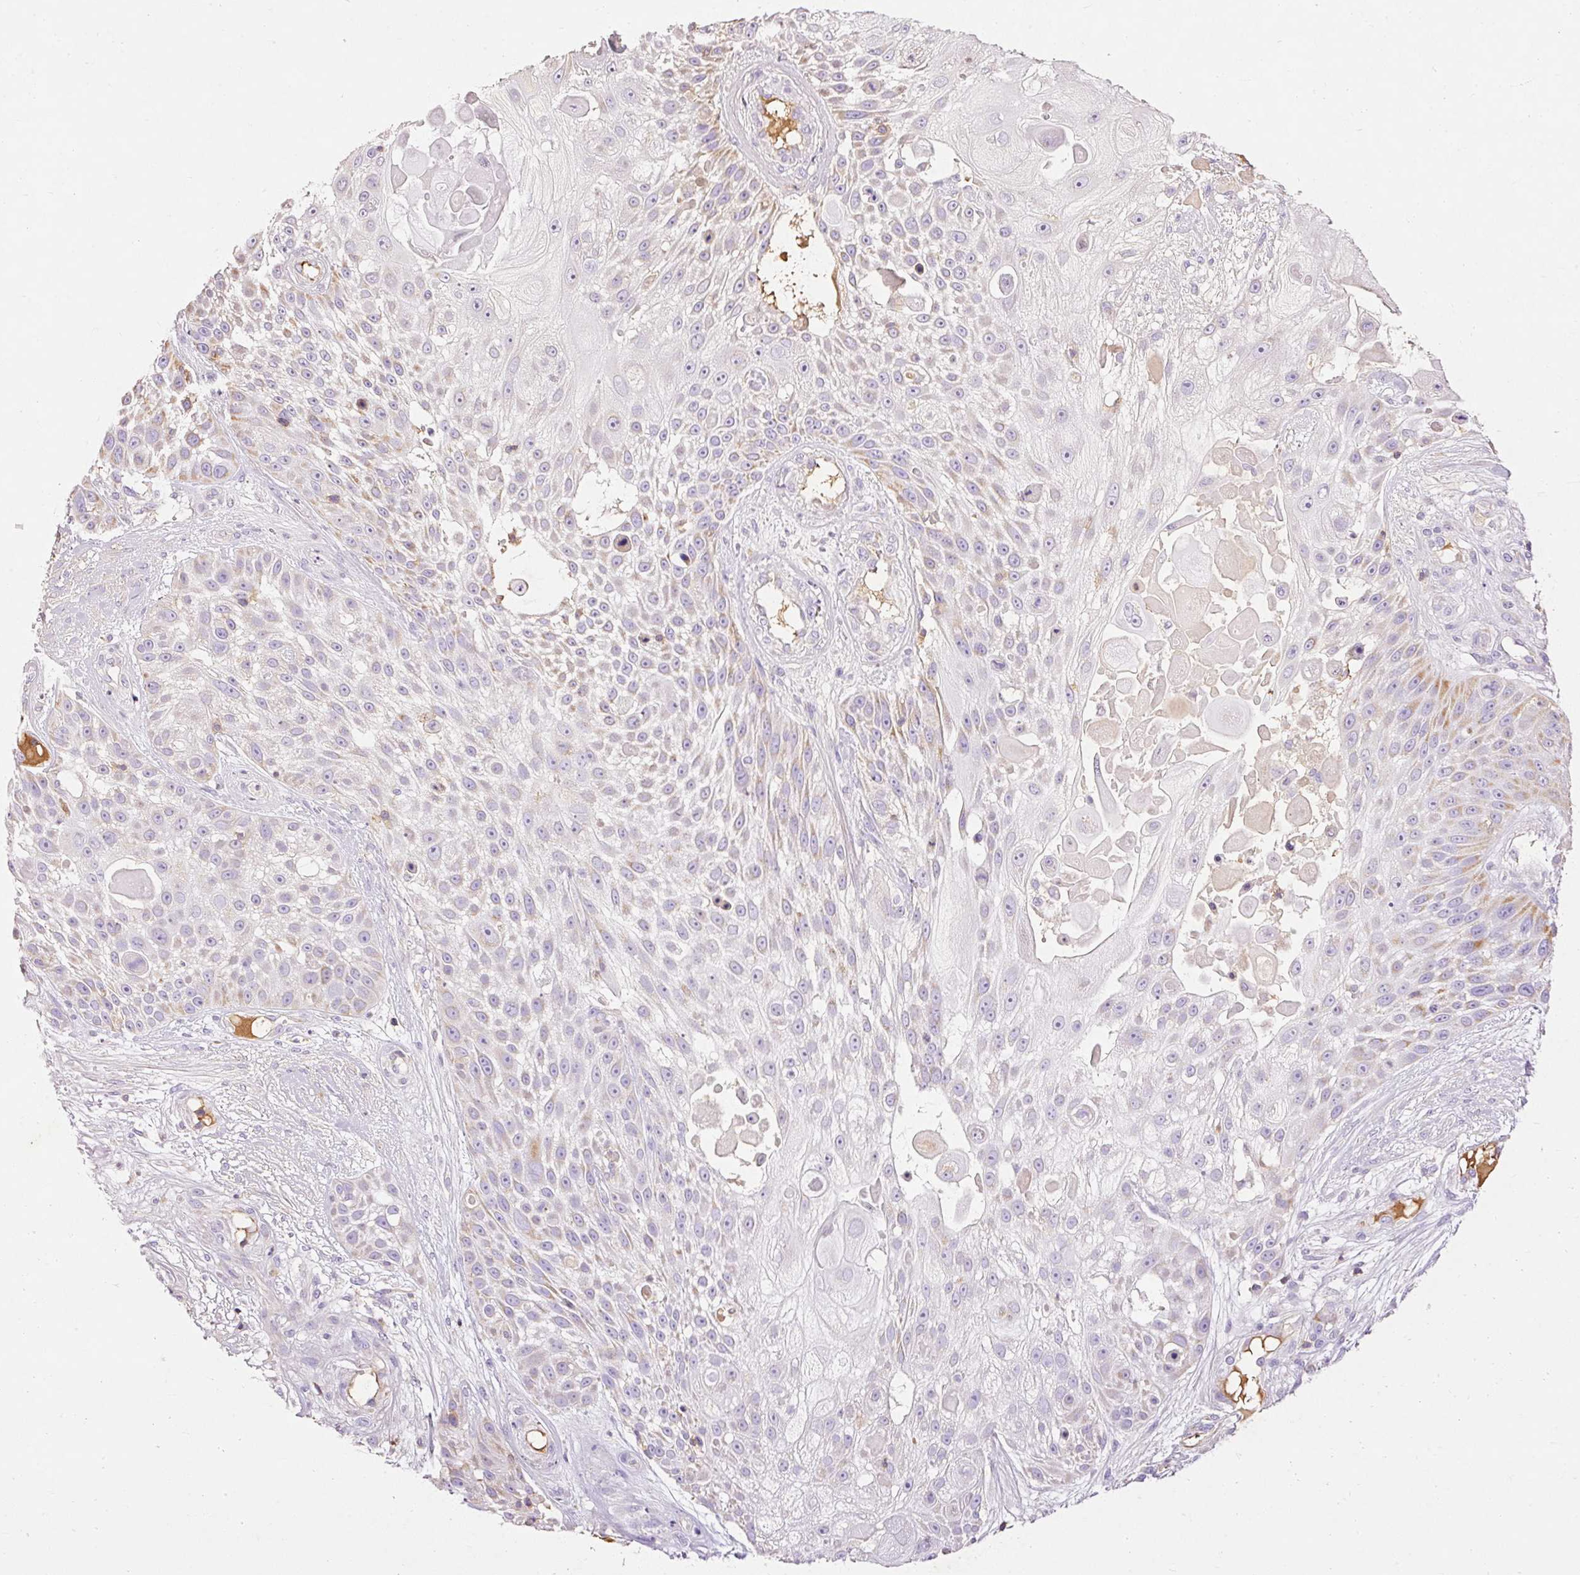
{"staining": {"intensity": "weak", "quantity": "<25%", "location": "cytoplasmic/membranous"}, "tissue": "skin cancer", "cell_type": "Tumor cells", "image_type": "cancer", "snomed": [{"axis": "morphology", "description": "Squamous cell carcinoma, NOS"}, {"axis": "topography", "description": "Skin"}], "caption": "DAB (3,3'-diaminobenzidine) immunohistochemical staining of human squamous cell carcinoma (skin) shows no significant expression in tumor cells. Nuclei are stained in blue.", "gene": "IMMT", "patient": {"sex": "female", "age": 86}}